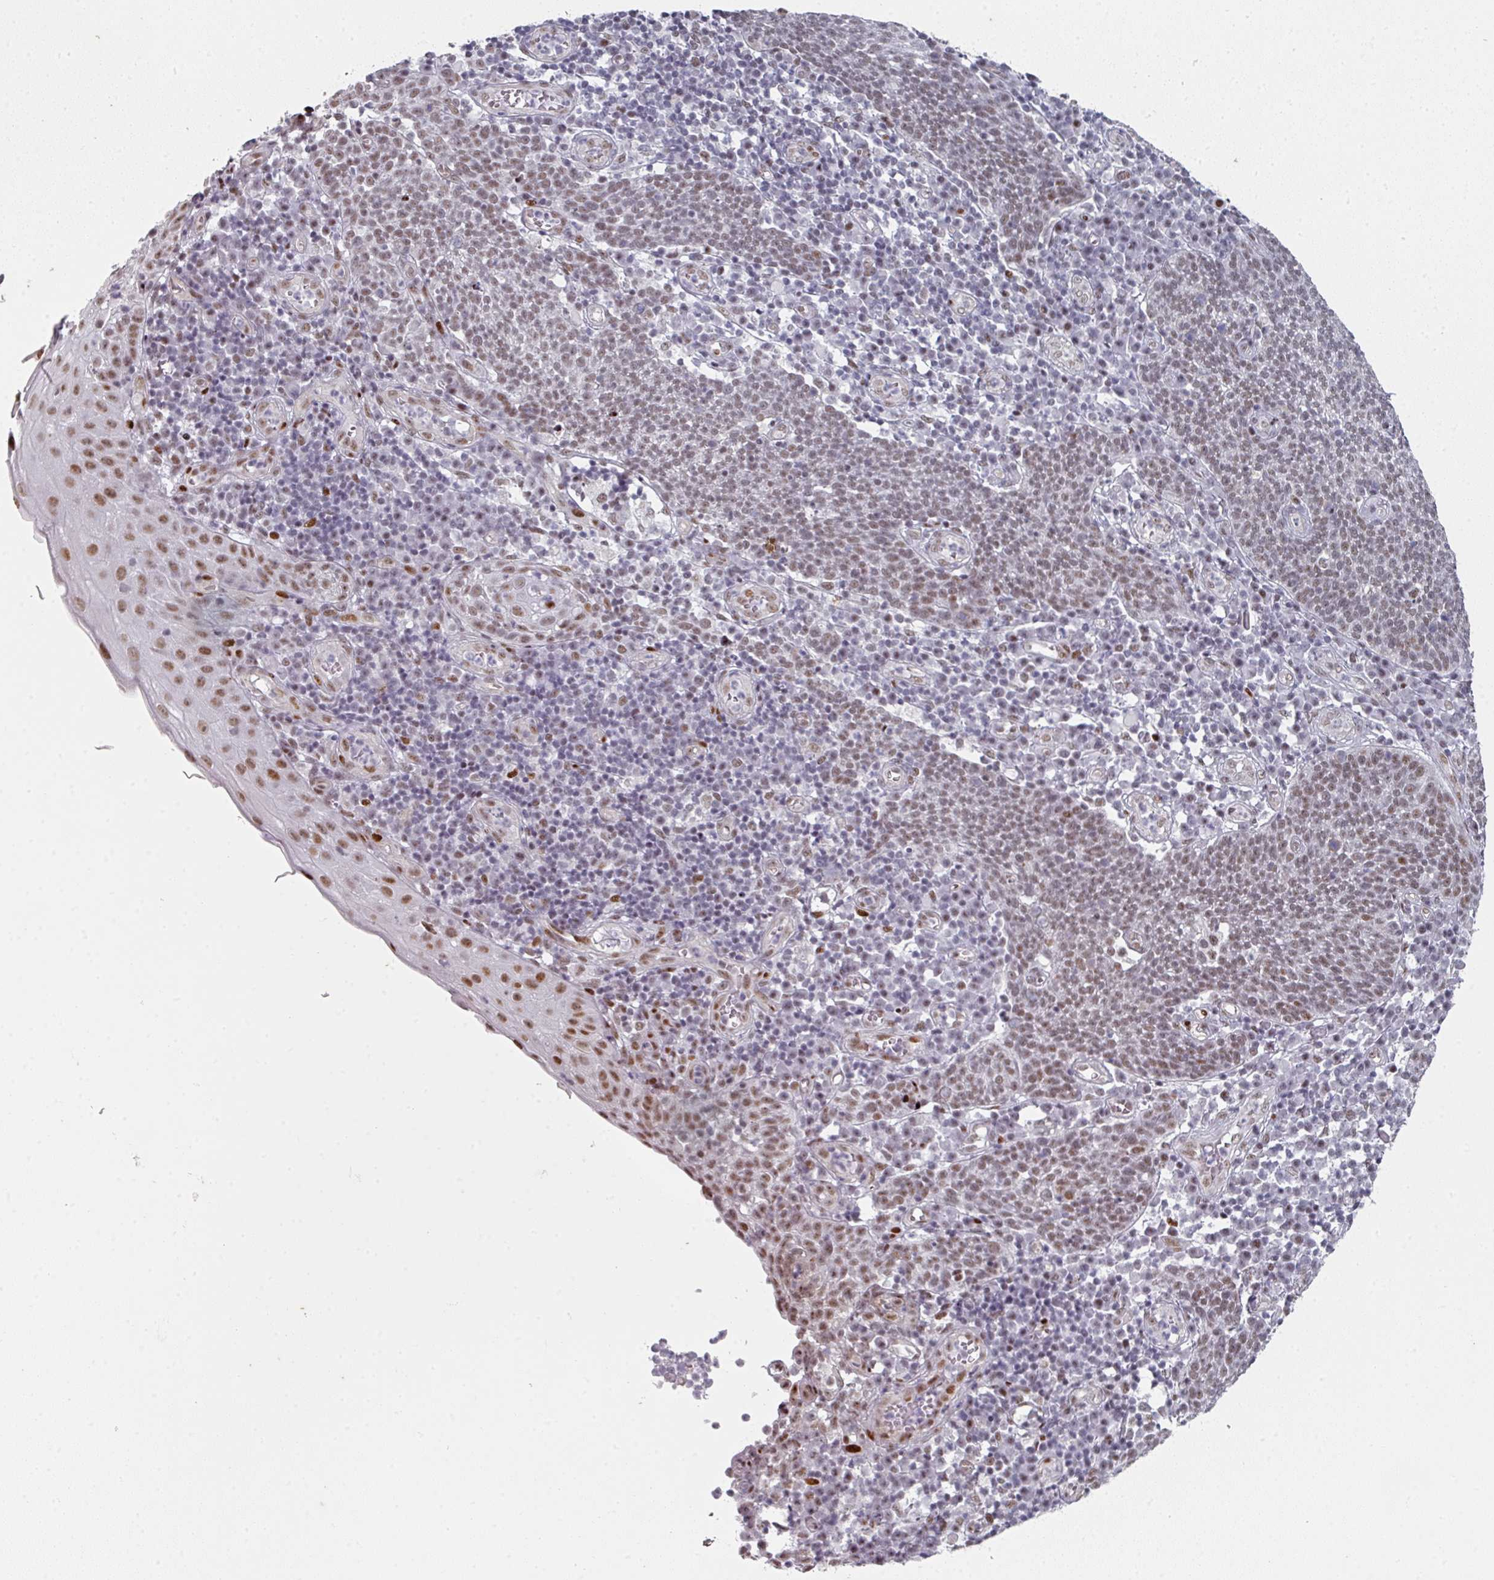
{"staining": {"intensity": "moderate", "quantity": ">75%", "location": "nuclear"}, "tissue": "cervical cancer", "cell_type": "Tumor cells", "image_type": "cancer", "snomed": [{"axis": "morphology", "description": "Squamous cell carcinoma, NOS"}, {"axis": "topography", "description": "Cervix"}], "caption": "Squamous cell carcinoma (cervical) was stained to show a protein in brown. There is medium levels of moderate nuclear positivity in approximately >75% of tumor cells.", "gene": "SF3B5", "patient": {"sex": "female", "age": 34}}